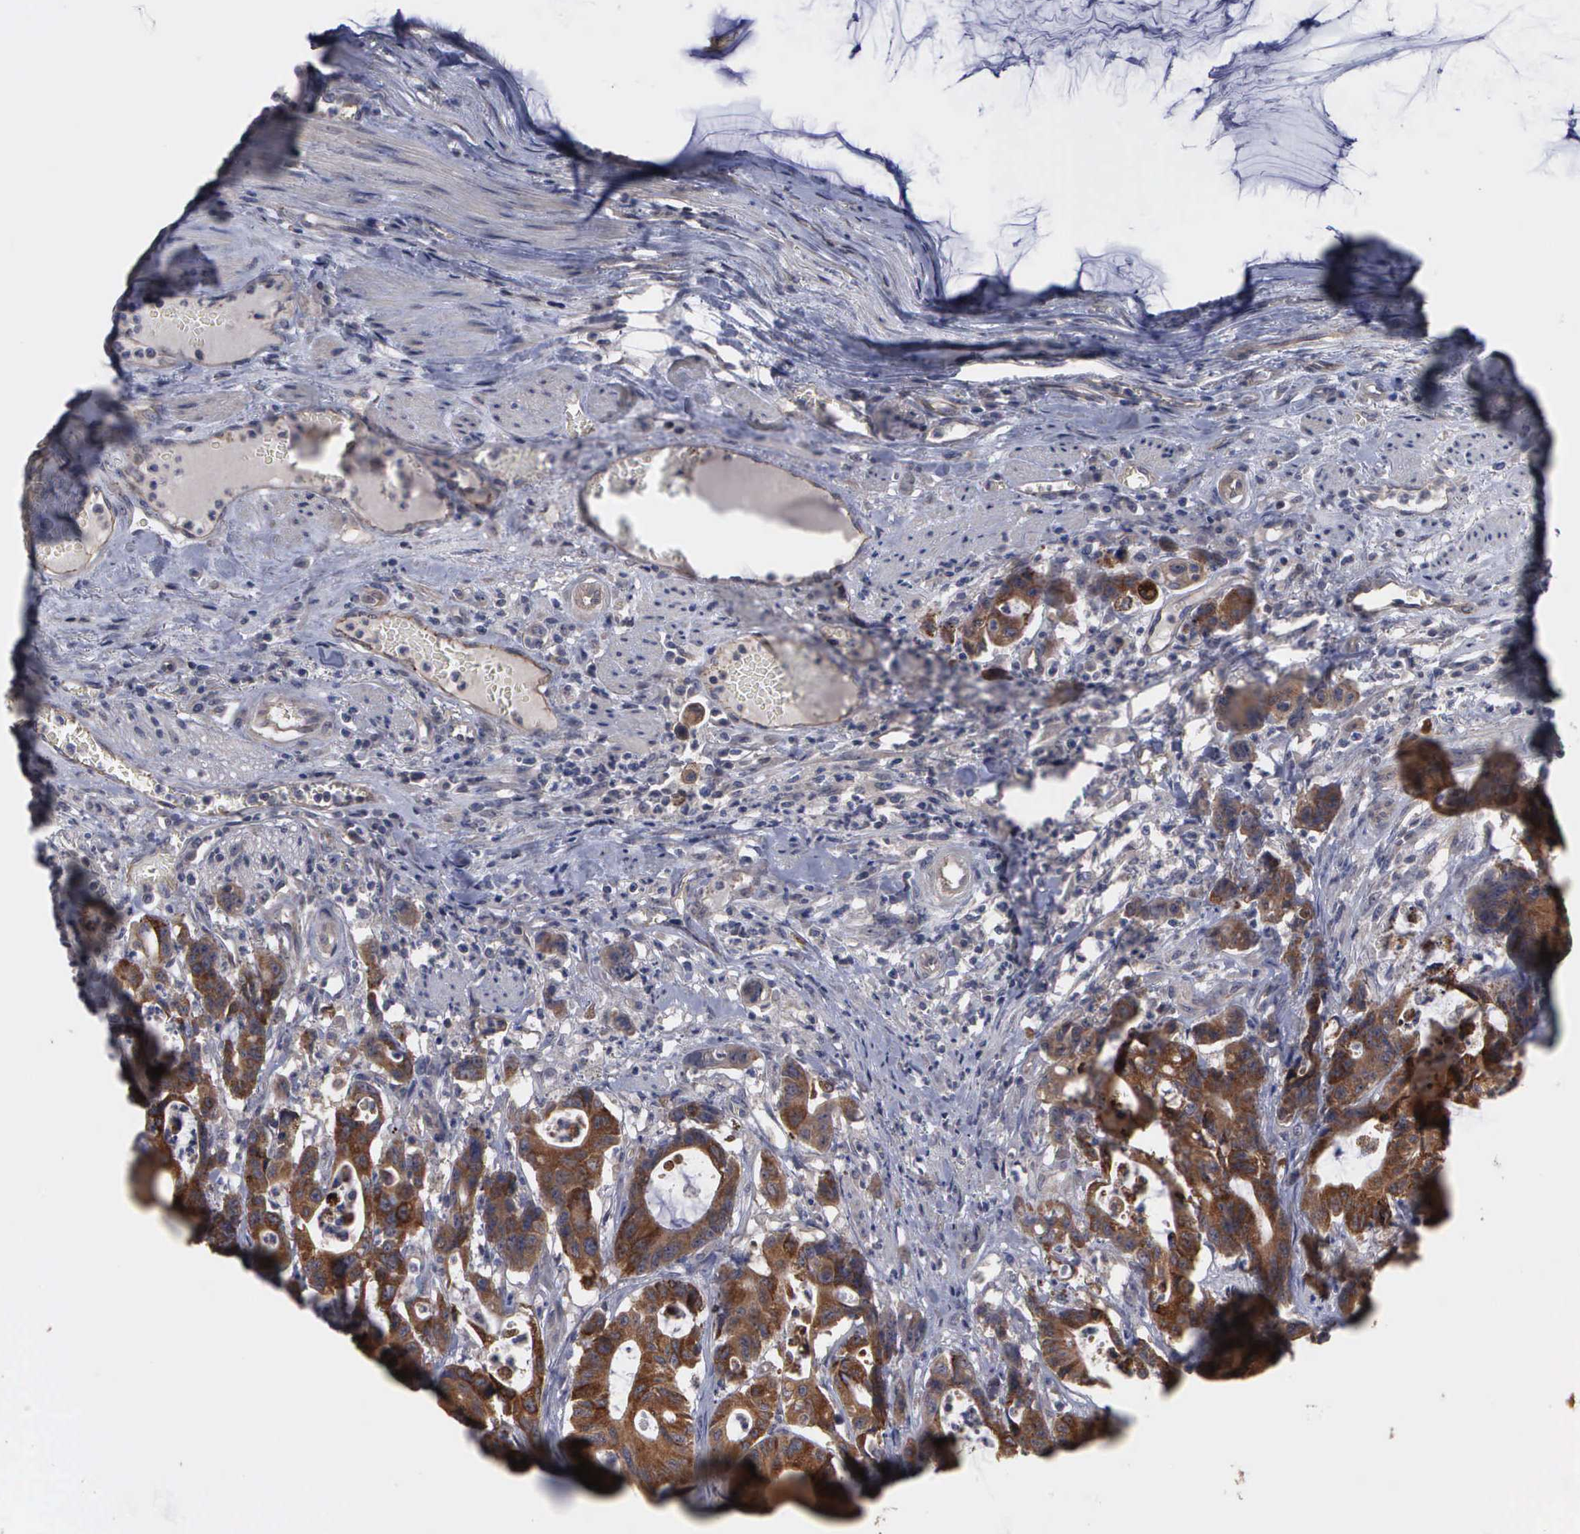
{"staining": {"intensity": "strong", "quantity": ">75%", "location": "cytoplasmic/membranous"}, "tissue": "colorectal cancer", "cell_type": "Tumor cells", "image_type": "cancer", "snomed": [{"axis": "morphology", "description": "Adenocarcinoma, NOS"}, {"axis": "topography", "description": "Colon"}], "caption": "There is high levels of strong cytoplasmic/membranous expression in tumor cells of adenocarcinoma (colorectal), as demonstrated by immunohistochemical staining (brown color).", "gene": "CRKL", "patient": {"sex": "female", "age": 84}}